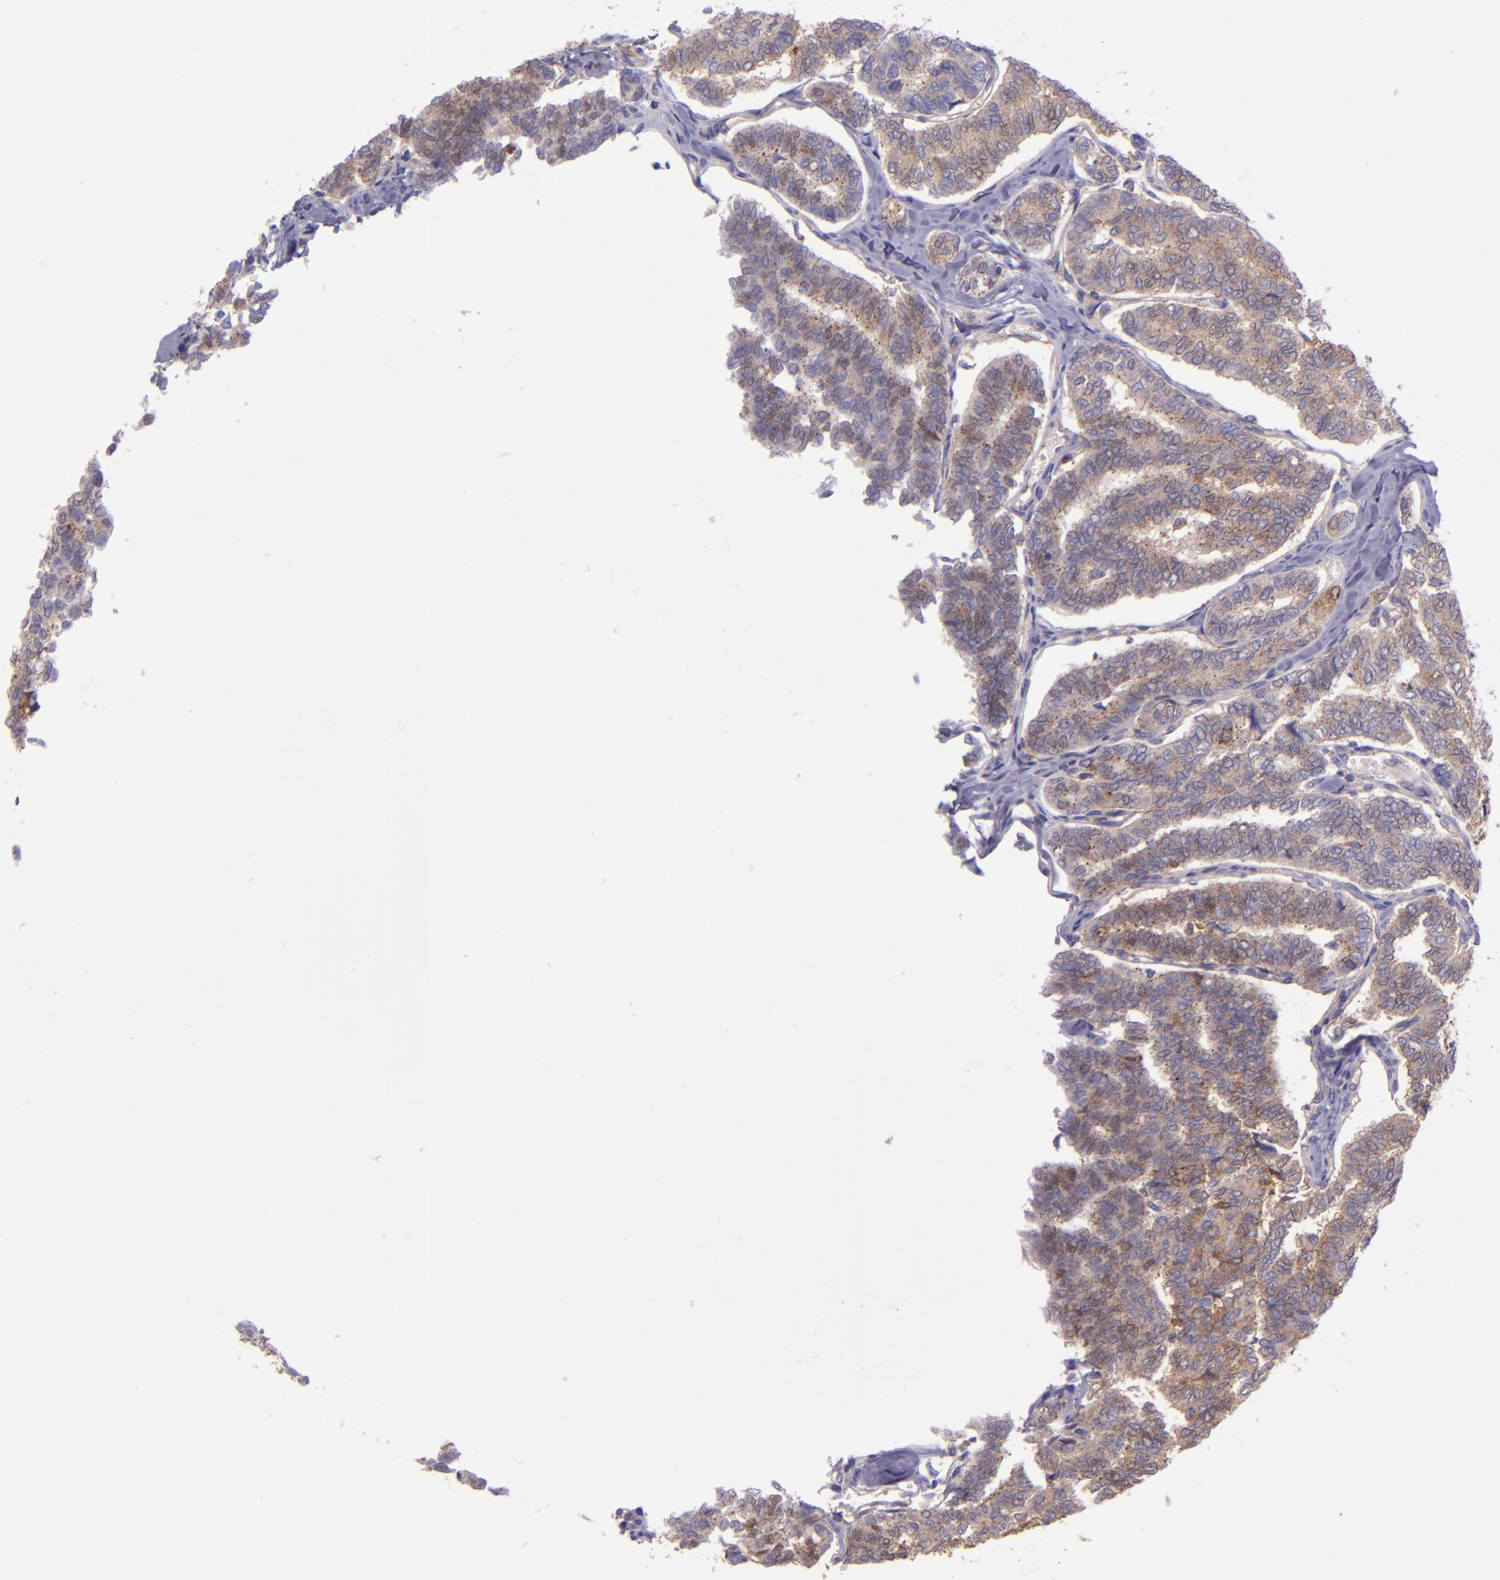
{"staining": {"intensity": "weak", "quantity": ">75%", "location": "cytoplasmic/membranous,nuclear"}, "tissue": "thyroid cancer", "cell_type": "Tumor cells", "image_type": "cancer", "snomed": [{"axis": "morphology", "description": "Papillary adenocarcinoma, NOS"}, {"axis": "topography", "description": "Thyroid gland"}], "caption": "Human thyroid cancer (papillary adenocarcinoma) stained with a brown dye displays weak cytoplasmic/membranous and nuclear positive positivity in about >75% of tumor cells.", "gene": "WASHC1", "patient": {"sex": "female", "age": 35}}